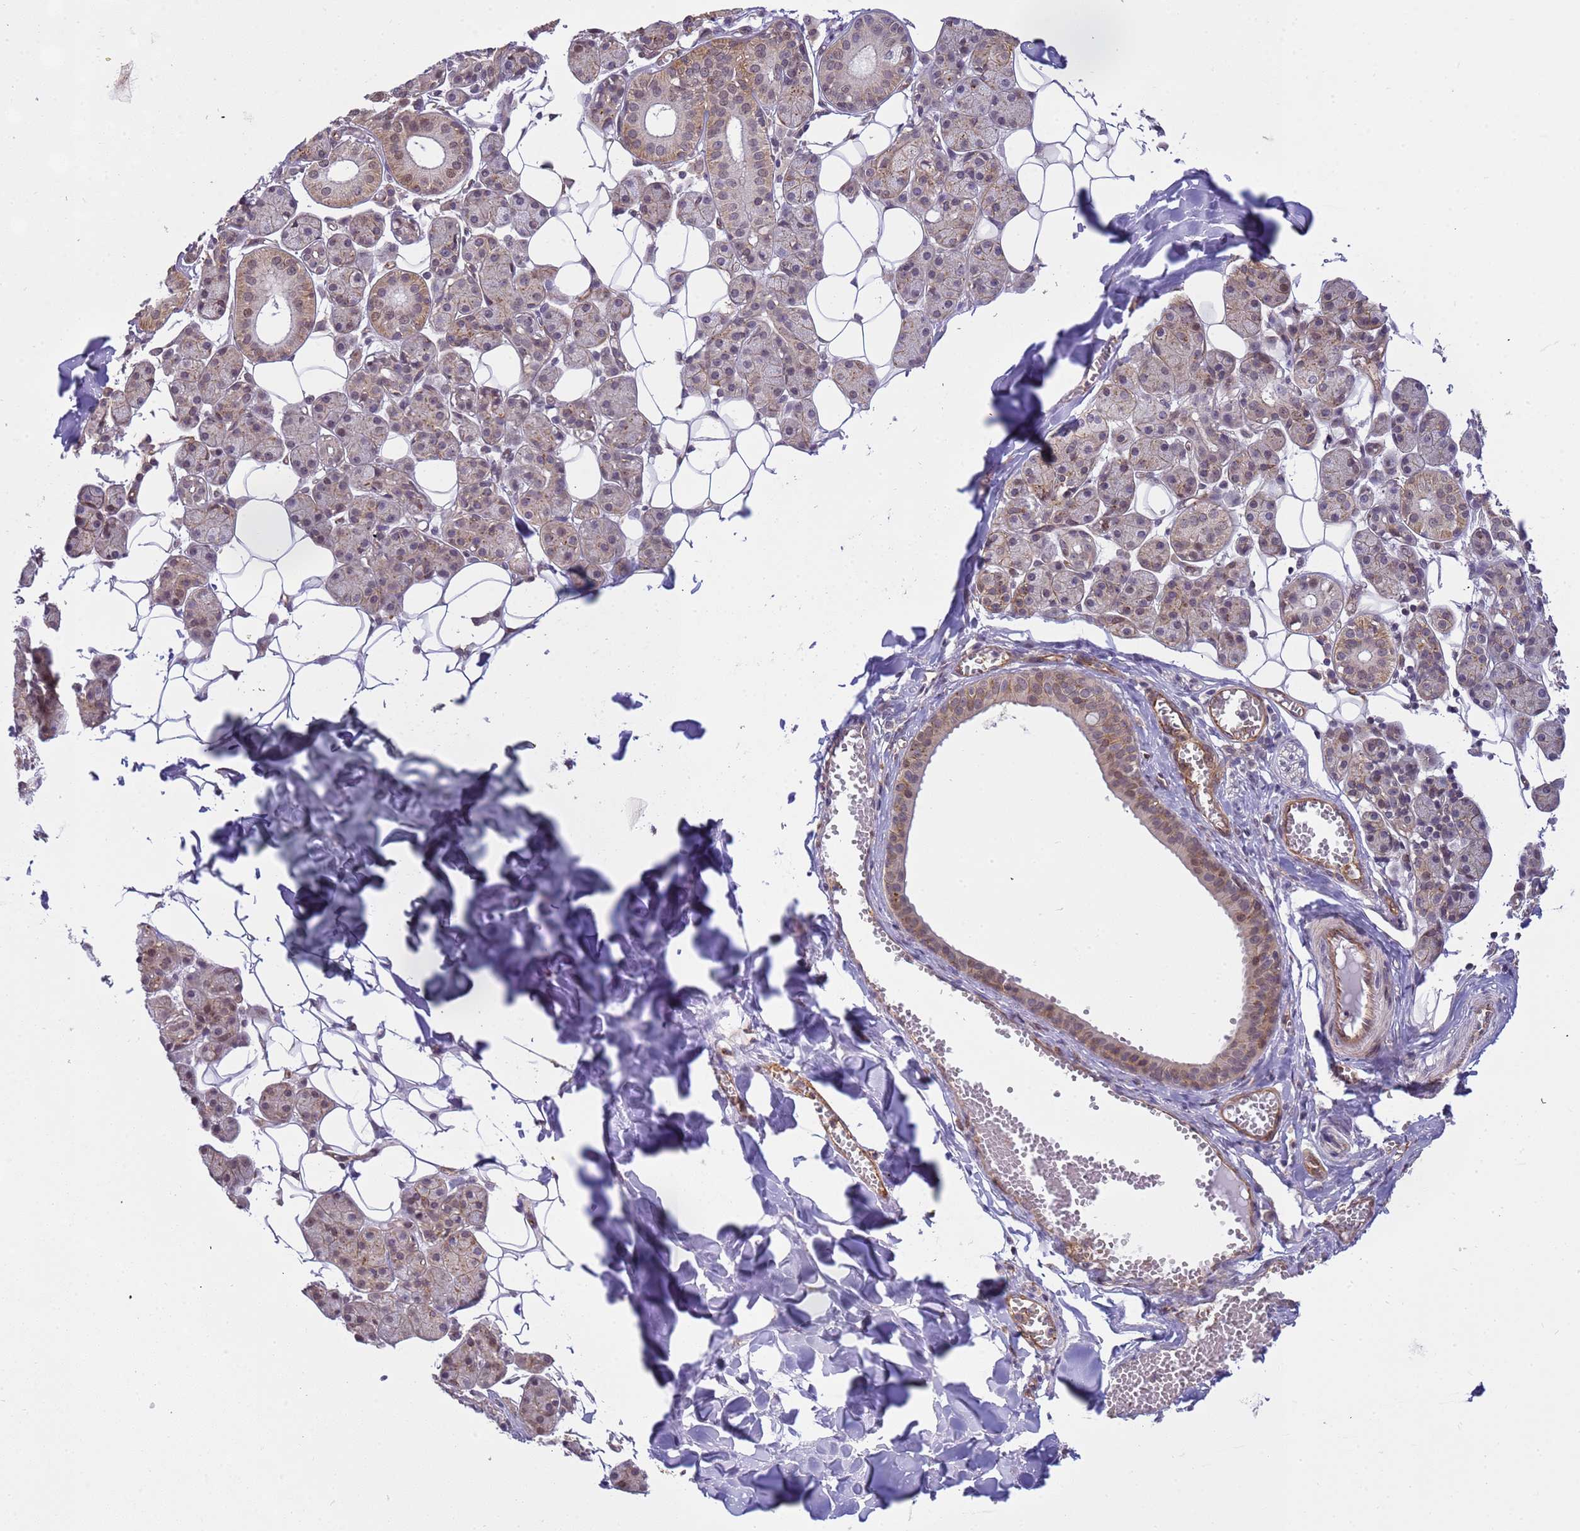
{"staining": {"intensity": "moderate", "quantity": "25%-75%", "location": "cytoplasmic/membranous,nuclear"}, "tissue": "salivary gland", "cell_type": "Glandular cells", "image_type": "normal", "snomed": [{"axis": "morphology", "description": "Normal tissue, NOS"}, {"axis": "topography", "description": "Salivary gland"}], "caption": "The immunohistochemical stain labels moderate cytoplasmic/membranous,nuclear positivity in glandular cells of benign salivary gland. (Stains: DAB in brown, nuclei in blue, Microscopy: brightfield microscopy at high magnification).", "gene": "EMC2", "patient": {"sex": "female", "age": 33}}